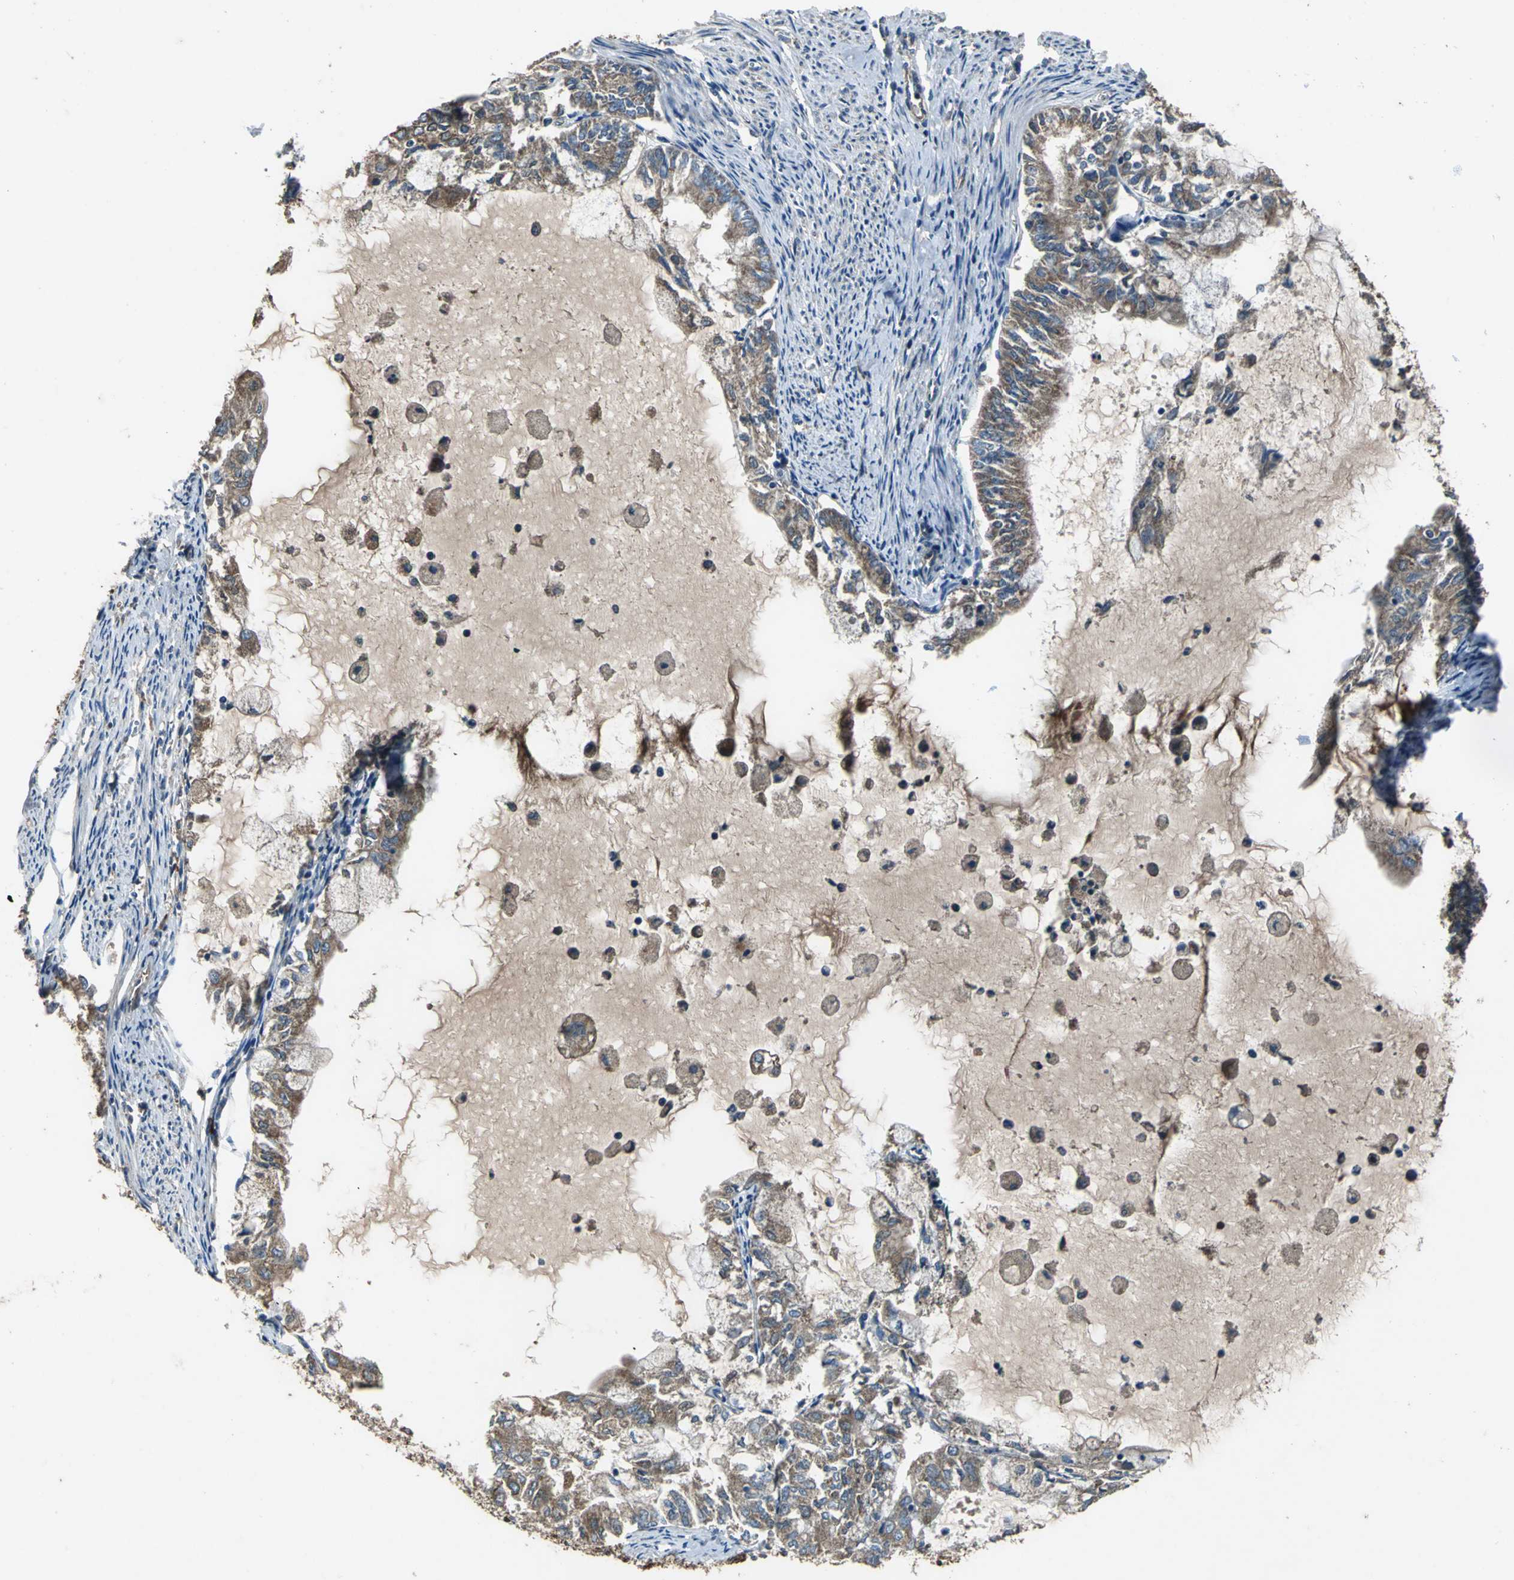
{"staining": {"intensity": "moderate", "quantity": ">75%", "location": "cytoplasmic/membranous"}, "tissue": "endometrial cancer", "cell_type": "Tumor cells", "image_type": "cancer", "snomed": [{"axis": "morphology", "description": "Adenocarcinoma, NOS"}, {"axis": "topography", "description": "Endometrium"}], "caption": "Moderate cytoplasmic/membranous positivity is appreciated in approximately >75% of tumor cells in endometrial adenocarcinoma.", "gene": "HEPH", "patient": {"sex": "female", "age": 86}}